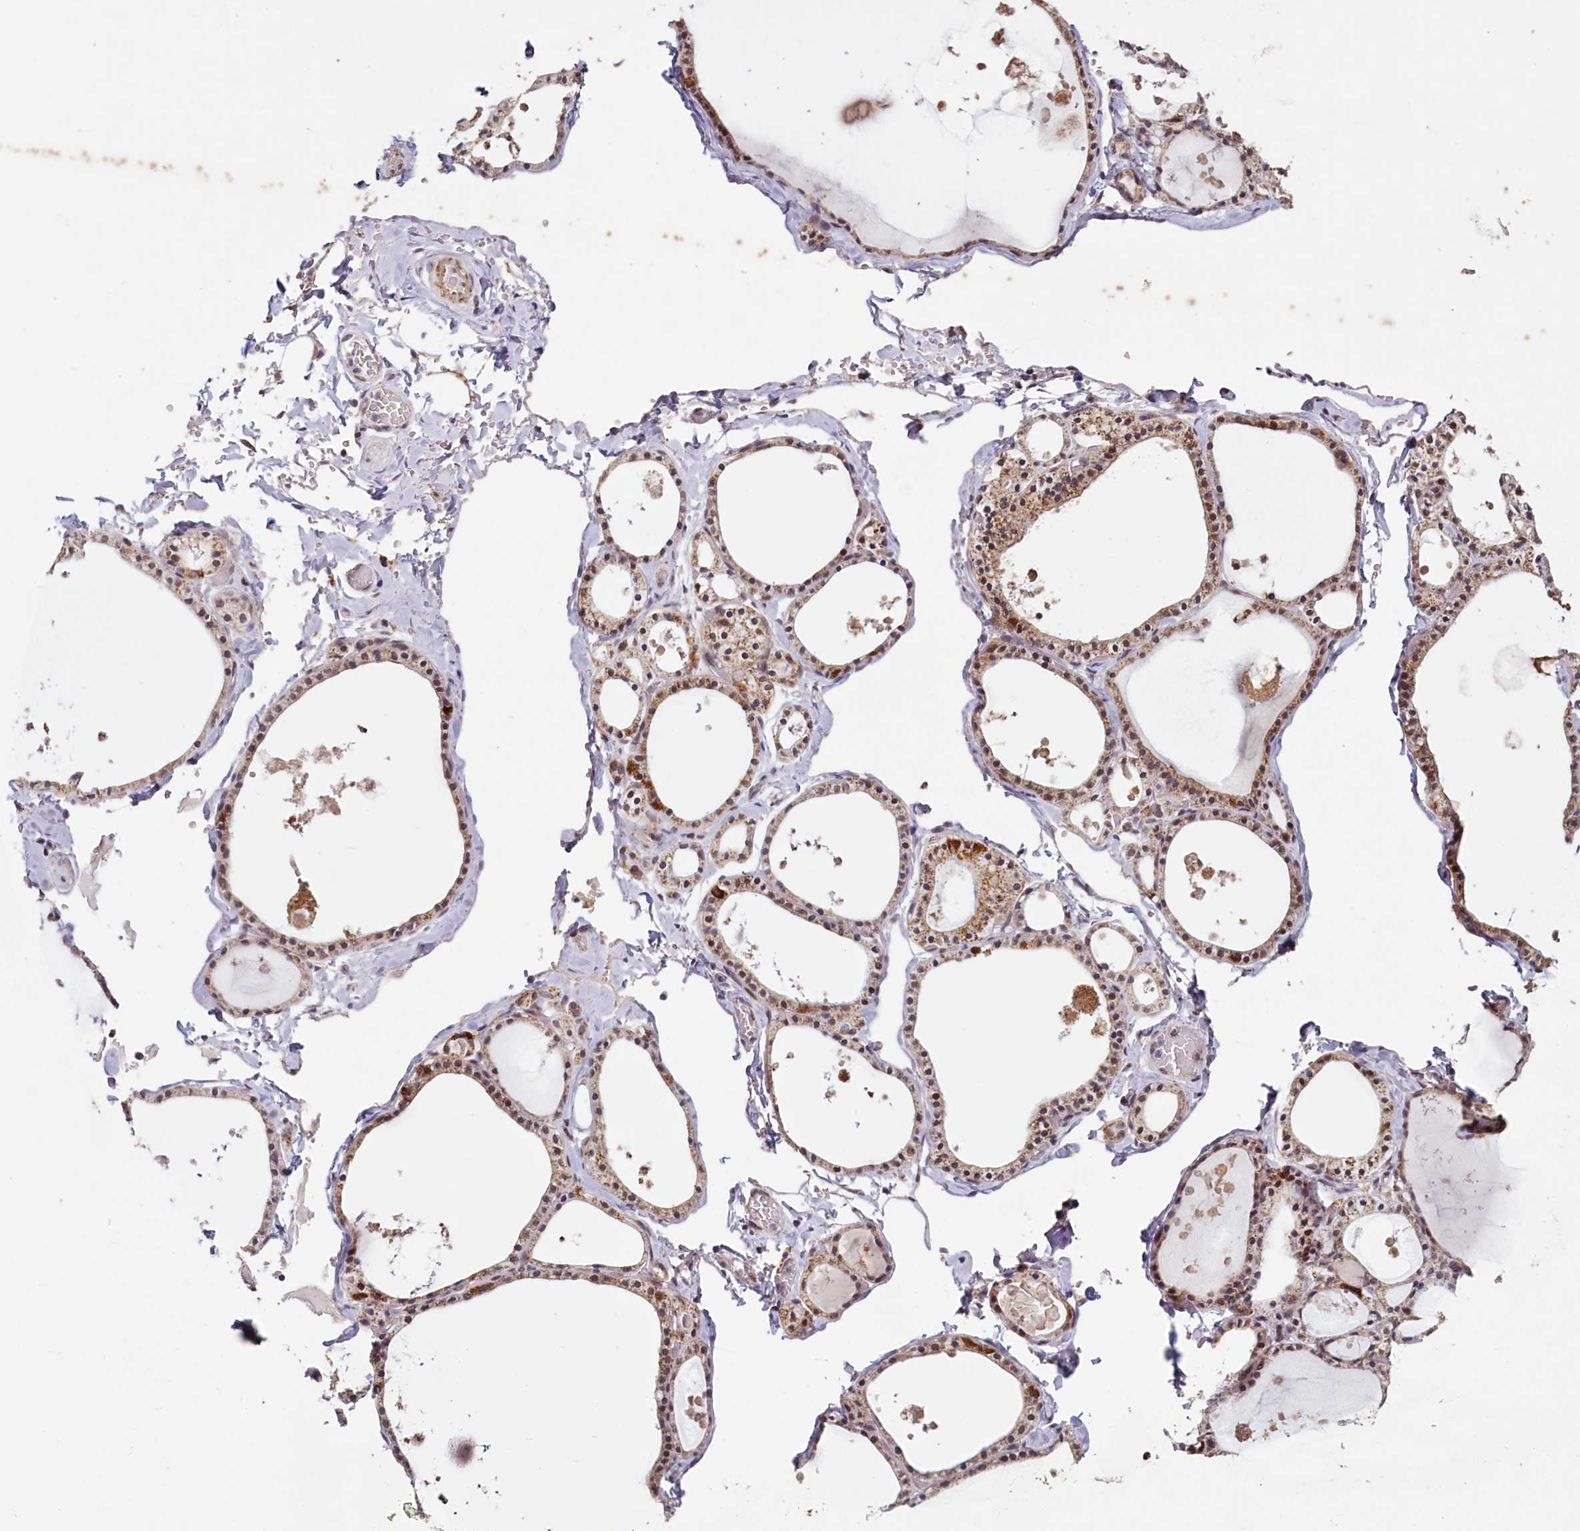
{"staining": {"intensity": "moderate", "quantity": ">75%", "location": "cytoplasmic/membranous"}, "tissue": "thyroid gland", "cell_type": "Glandular cells", "image_type": "normal", "snomed": [{"axis": "morphology", "description": "Normal tissue, NOS"}, {"axis": "topography", "description": "Thyroid gland"}], "caption": "Moderate cytoplasmic/membranous protein positivity is appreciated in approximately >75% of glandular cells in thyroid gland. (DAB IHC with brightfield microscopy, high magnification).", "gene": "PDE6D", "patient": {"sex": "male", "age": 56}}